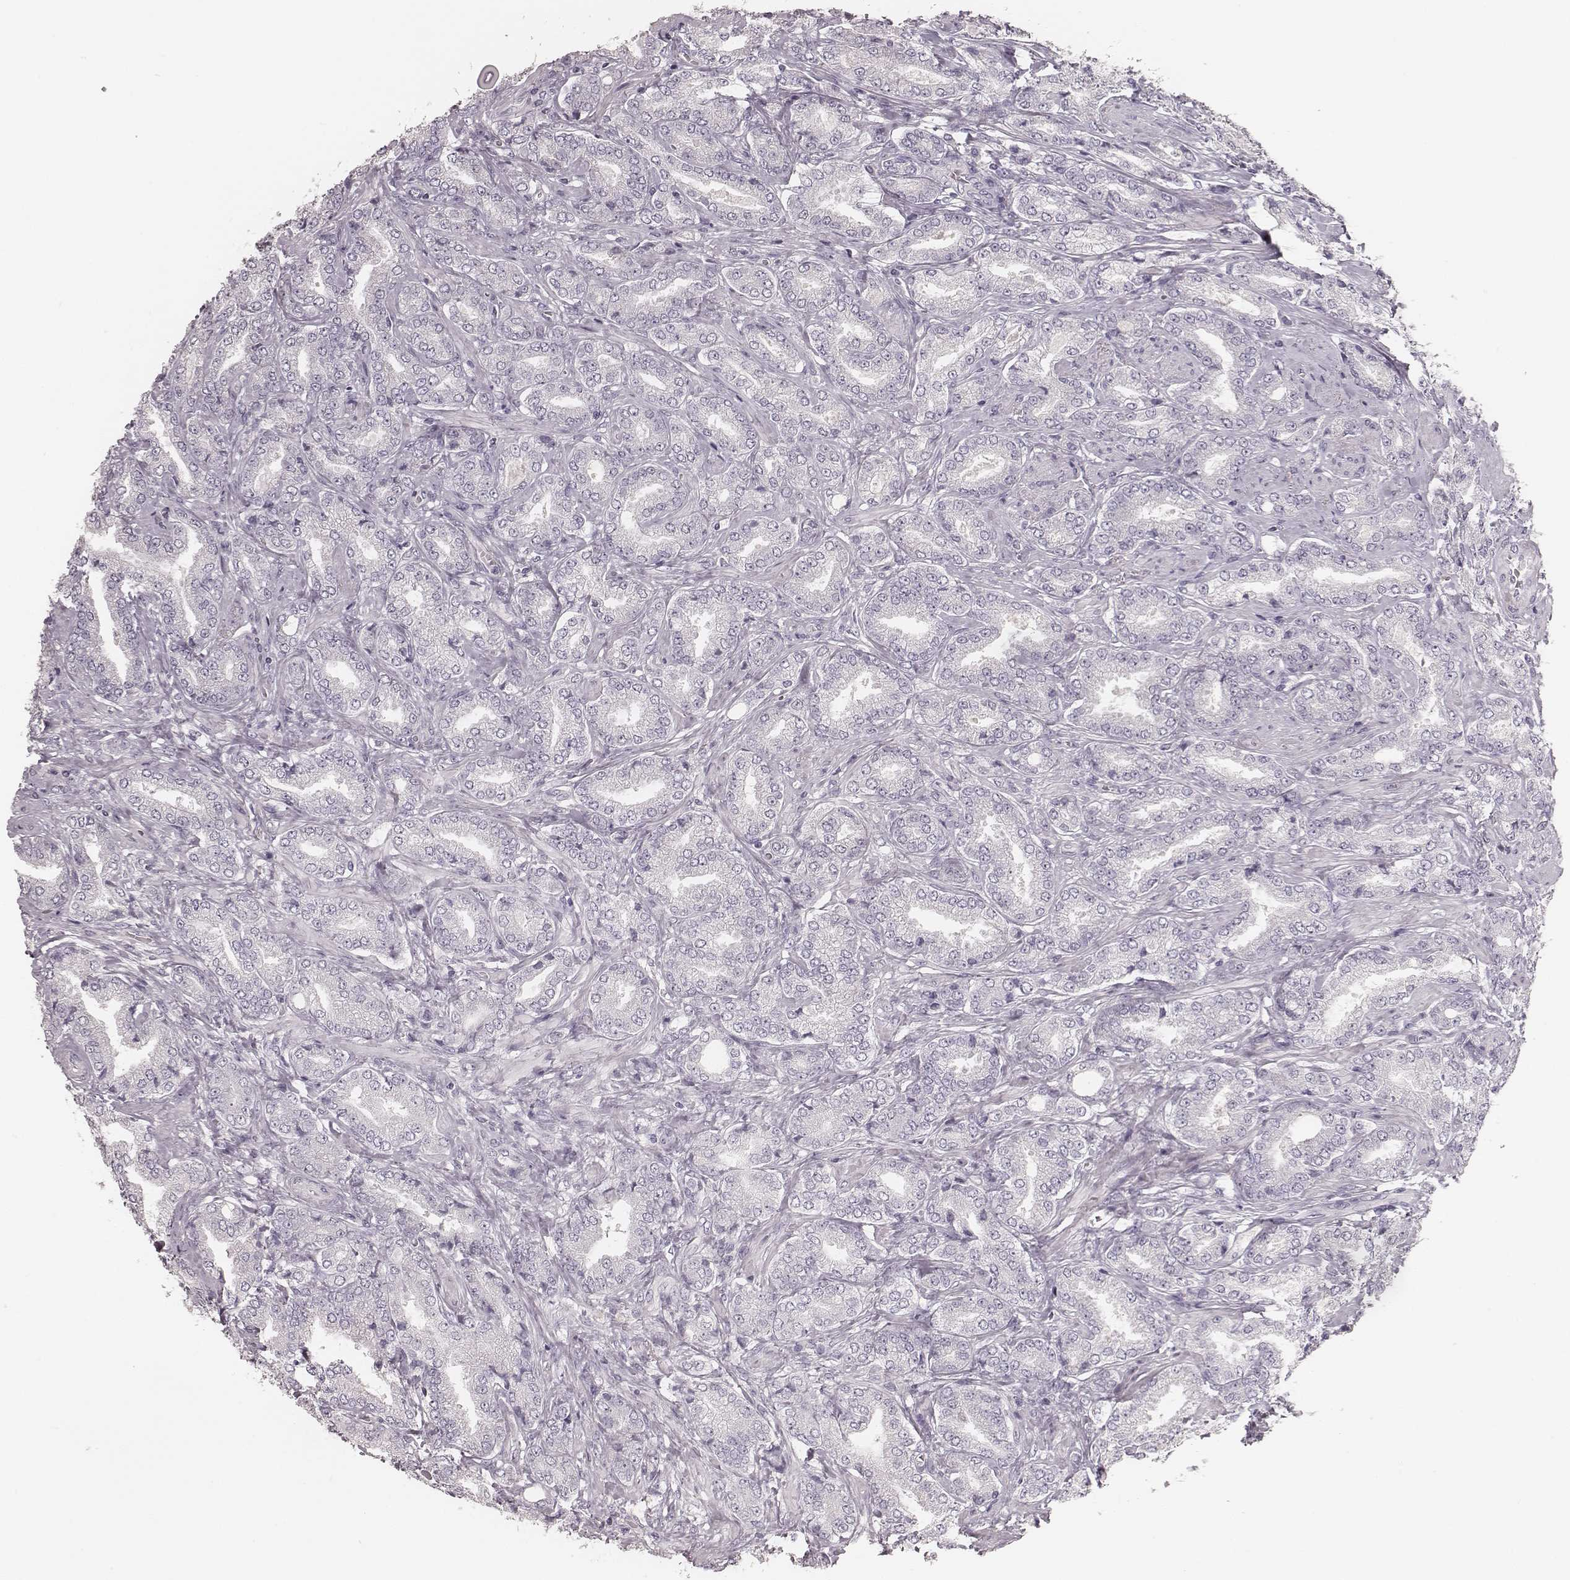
{"staining": {"intensity": "negative", "quantity": "none", "location": "none"}, "tissue": "prostate cancer", "cell_type": "Tumor cells", "image_type": "cancer", "snomed": [{"axis": "morphology", "description": "Adenocarcinoma, NOS"}, {"axis": "topography", "description": "Prostate"}], "caption": "There is no significant expression in tumor cells of prostate cancer (adenocarcinoma).", "gene": "ZP4", "patient": {"sex": "male", "age": 64}}